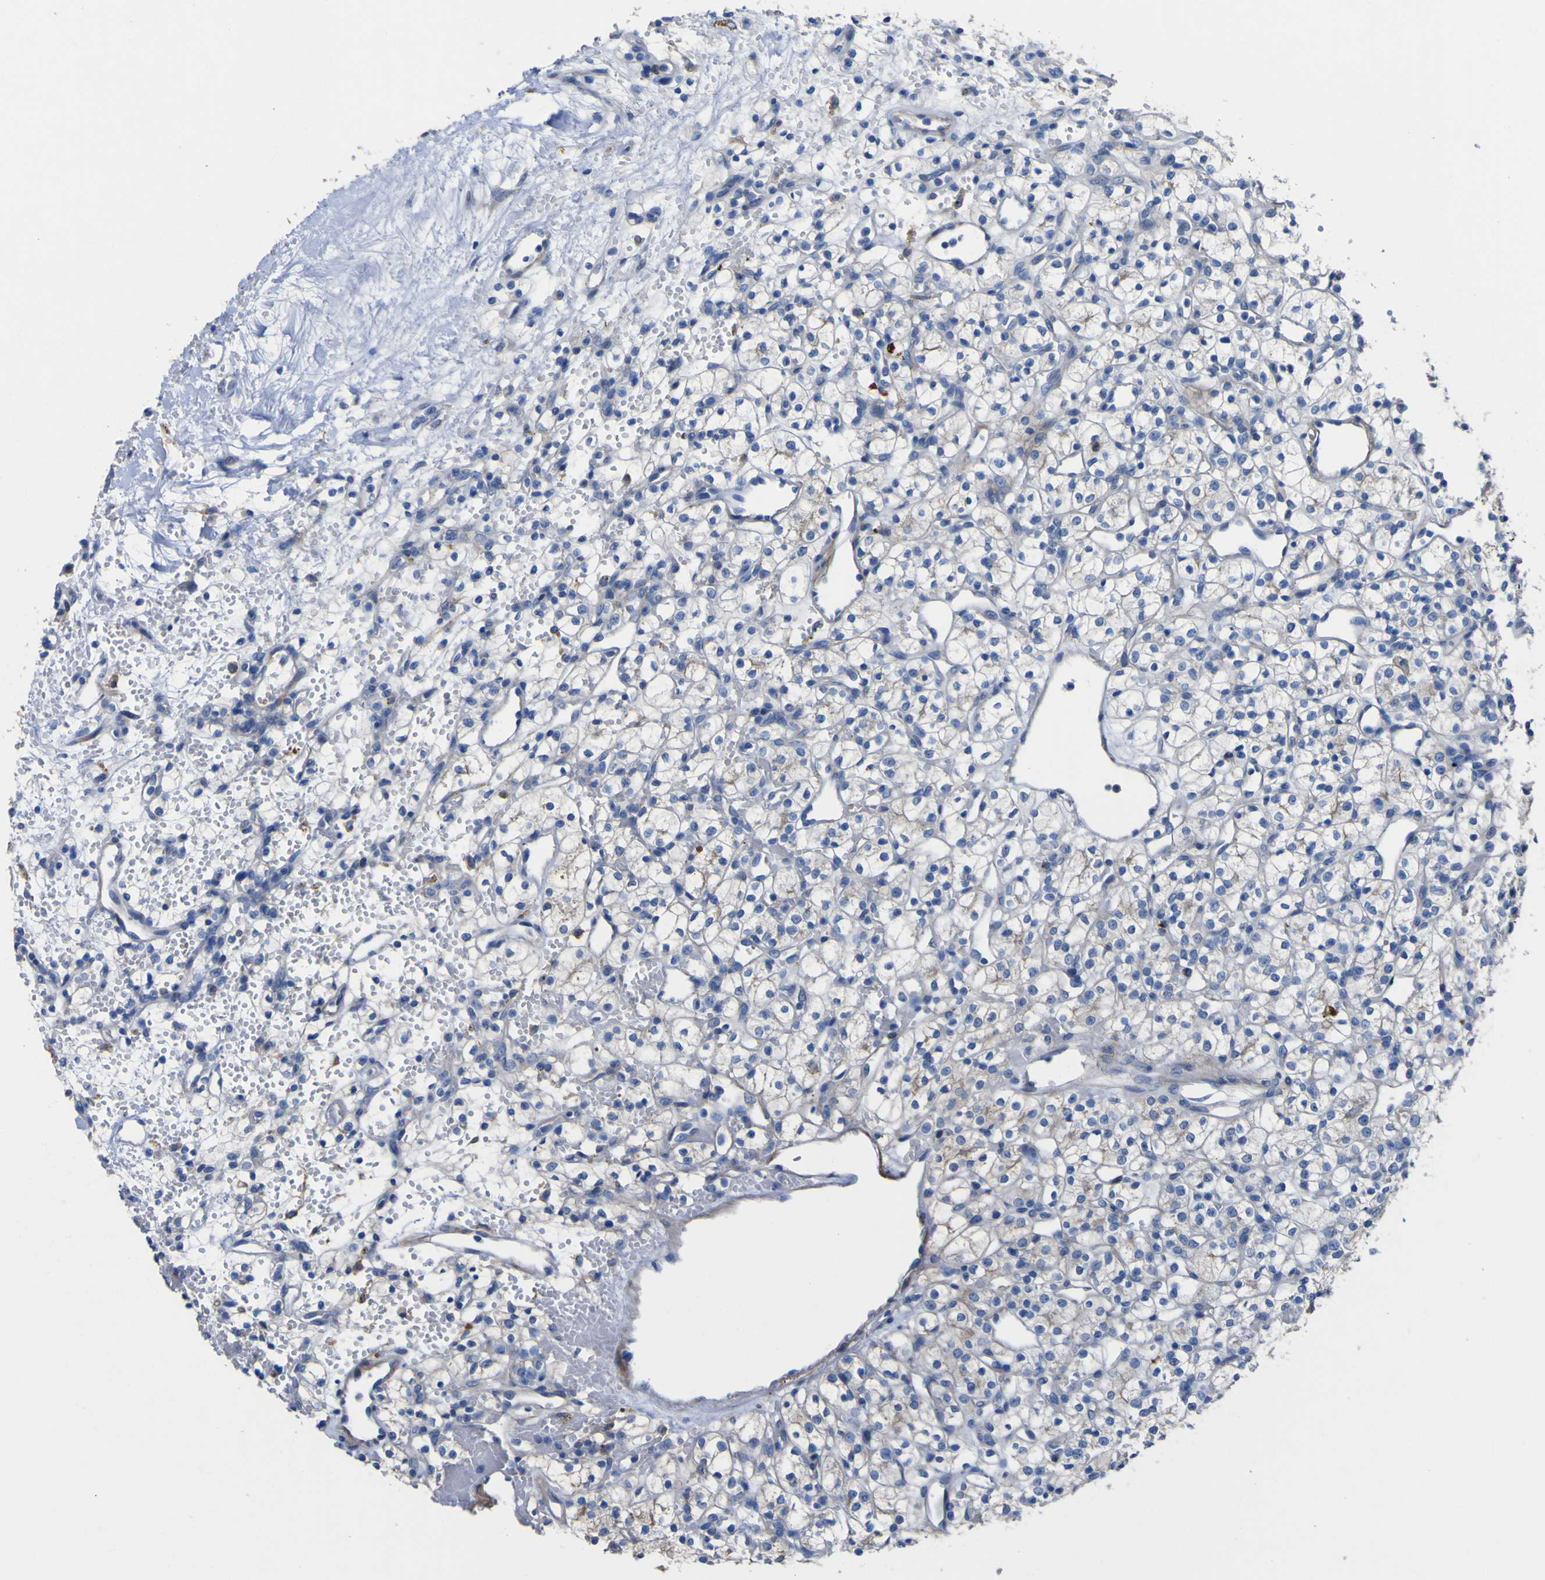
{"staining": {"intensity": "negative", "quantity": "none", "location": "none"}, "tissue": "renal cancer", "cell_type": "Tumor cells", "image_type": "cancer", "snomed": [{"axis": "morphology", "description": "Adenocarcinoma, NOS"}, {"axis": "topography", "description": "Kidney"}], "caption": "Tumor cells are negative for brown protein staining in renal cancer.", "gene": "AGO4", "patient": {"sex": "female", "age": 60}}